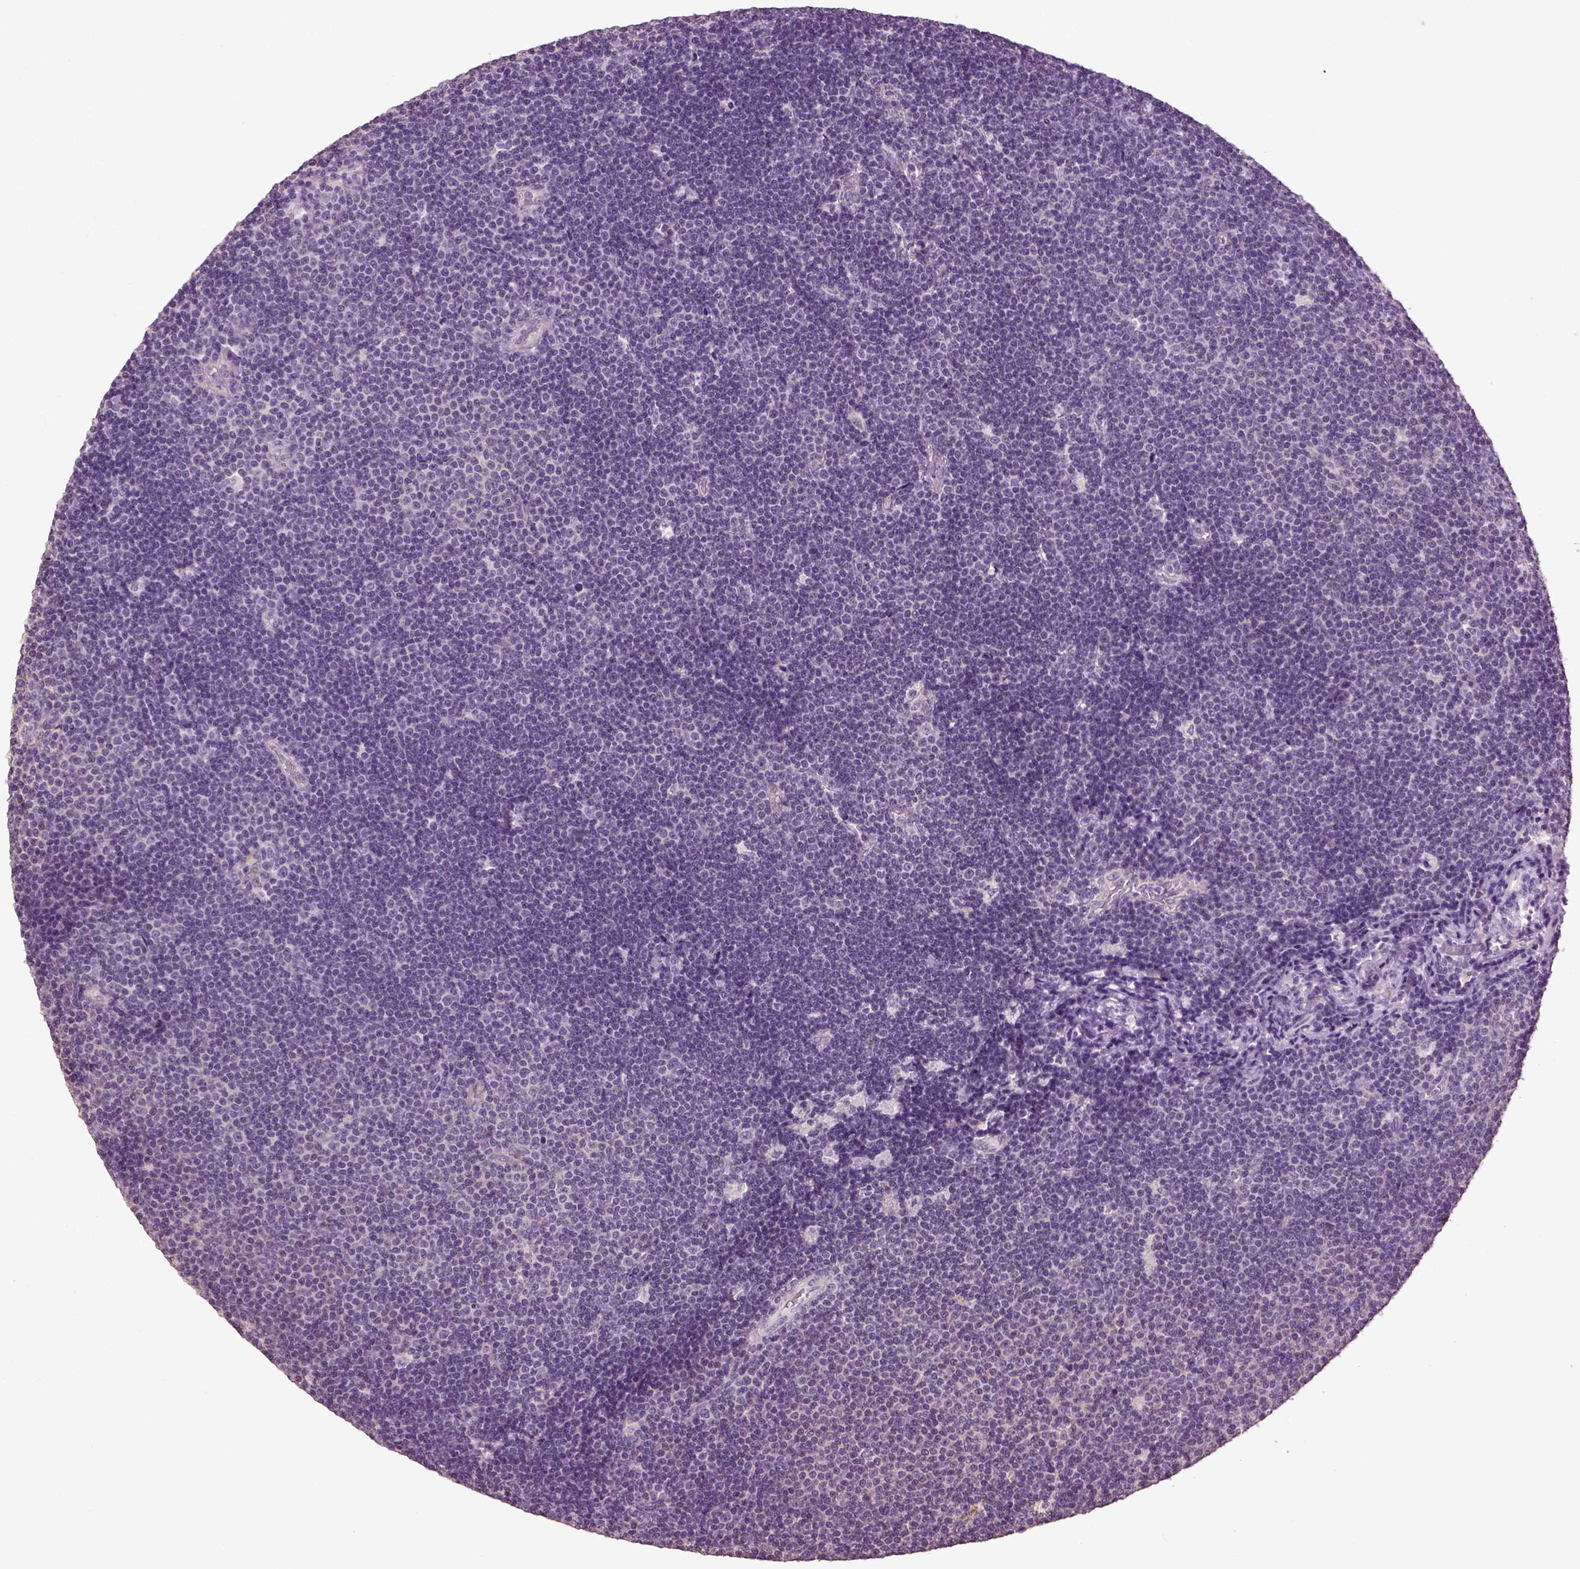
{"staining": {"intensity": "negative", "quantity": "none", "location": "none"}, "tissue": "lymphoma", "cell_type": "Tumor cells", "image_type": "cancer", "snomed": [{"axis": "morphology", "description": "Malignant lymphoma, non-Hodgkin's type, Low grade"}, {"axis": "topography", "description": "Brain"}], "caption": "Immunohistochemistry (IHC) micrograph of human low-grade malignant lymphoma, non-Hodgkin's type stained for a protein (brown), which exhibits no staining in tumor cells. The staining was performed using DAB to visualize the protein expression in brown, while the nuclei were stained in blue with hematoxylin (Magnification: 20x).", "gene": "DEFB118", "patient": {"sex": "female", "age": 66}}